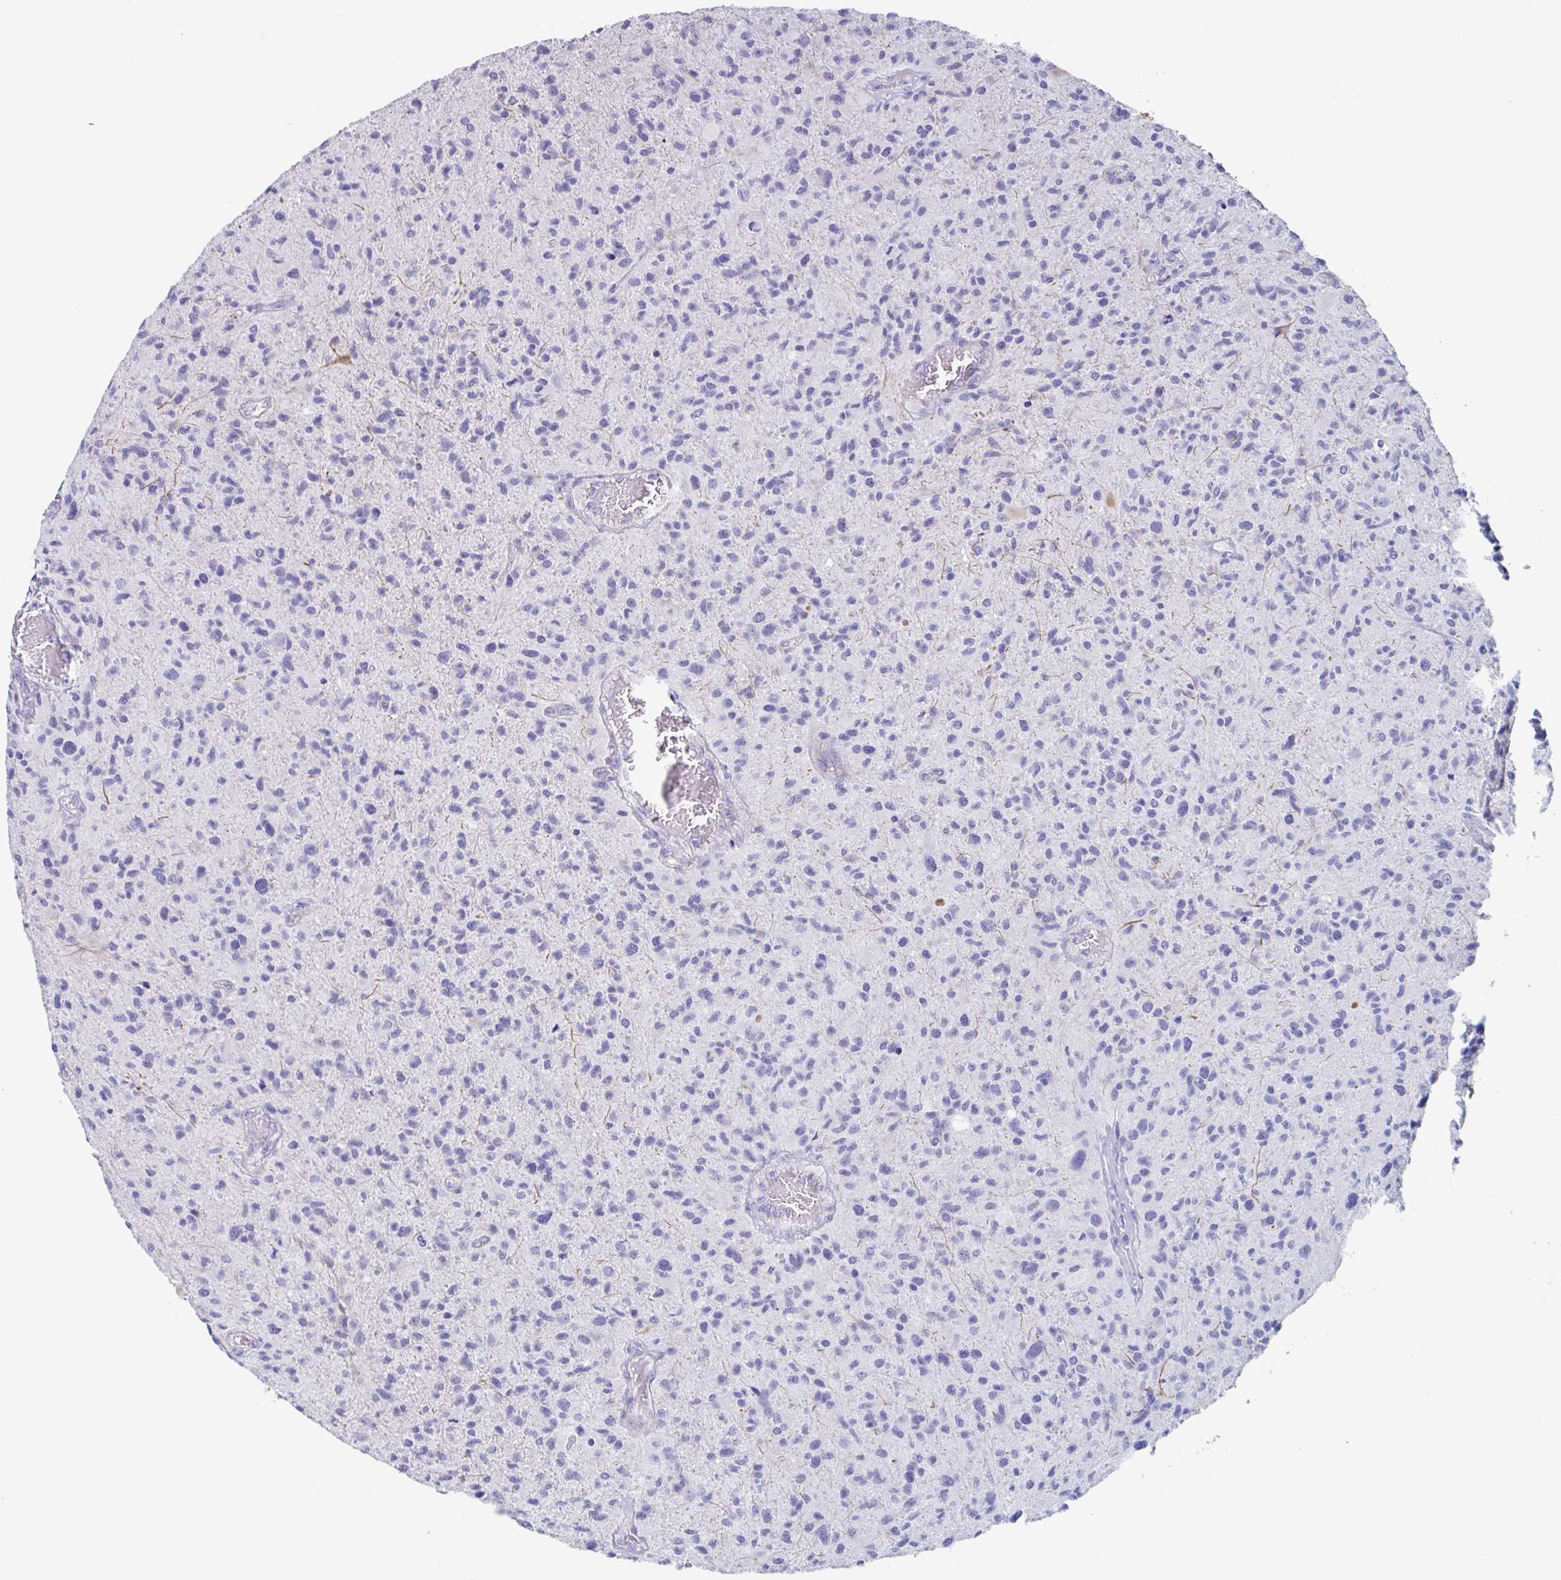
{"staining": {"intensity": "negative", "quantity": "none", "location": "none"}, "tissue": "glioma", "cell_type": "Tumor cells", "image_type": "cancer", "snomed": [{"axis": "morphology", "description": "Glioma, malignant, High grade"}, {"axis": "topography", "description": "Brain"}], "caption": "The immunohistochemistry micrograph has no significant positivity in tumor cells of high-grade glioma (malignant) tissue.", "gene": "ZPBP", "patient": {"sex": "female", "age": 70}}